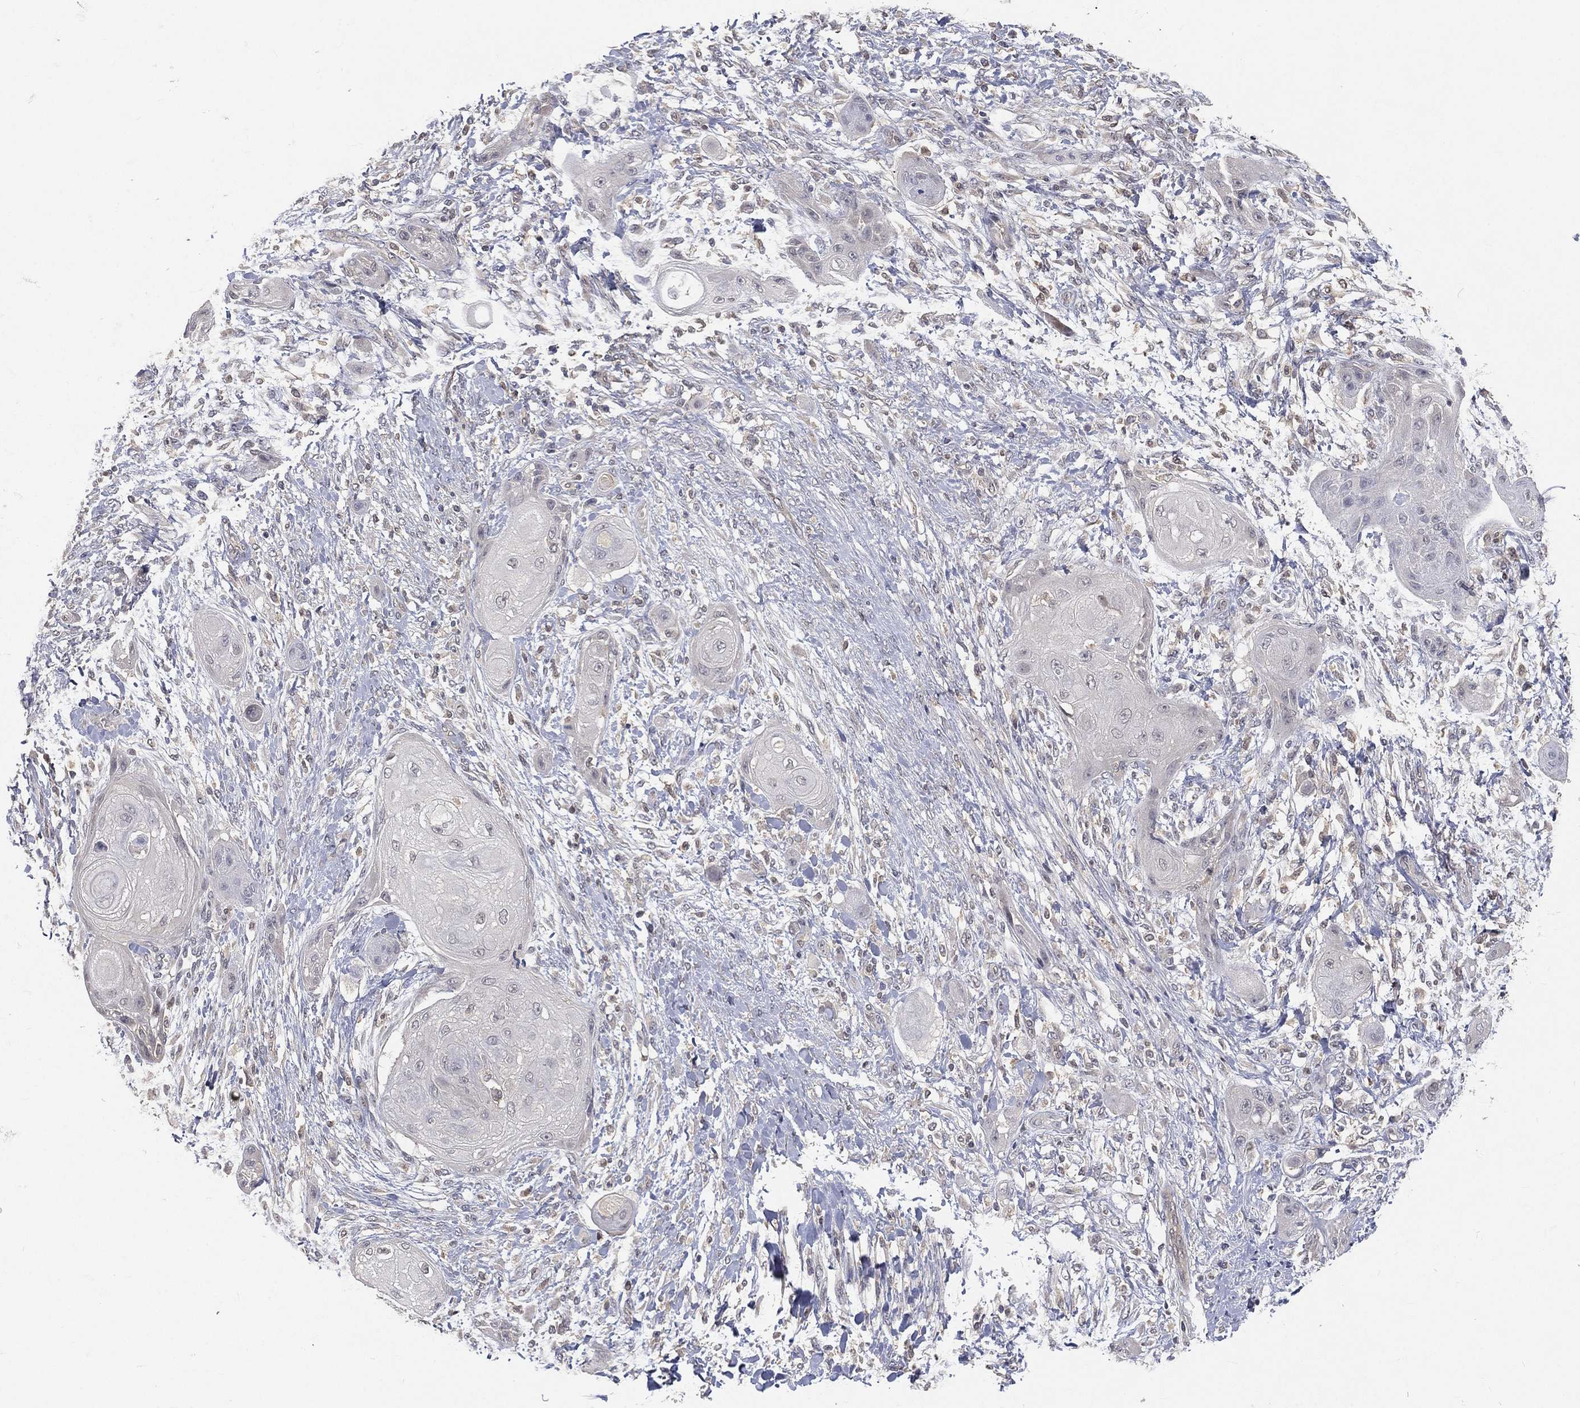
{"staining": {"intensity": "negative", "quantity": "none", "location": "none"}, "tissue": "skin cancer", "cell_type": "Tumor cells", "image_type": "cancer", "snomed": [{"axis": "morphology", "description": "Squamous cell carcinoma, NOS"}, {"axis": "topography", "description": "Skin"}], "caption": "High power microscopy image of an immunohistochemistry (IHC) image of skin squamous cell carcinoma, revealing no significant expression in tumor cells.", "gene": "MAPK1", "patient": {"sex": "male", "age": 62}}